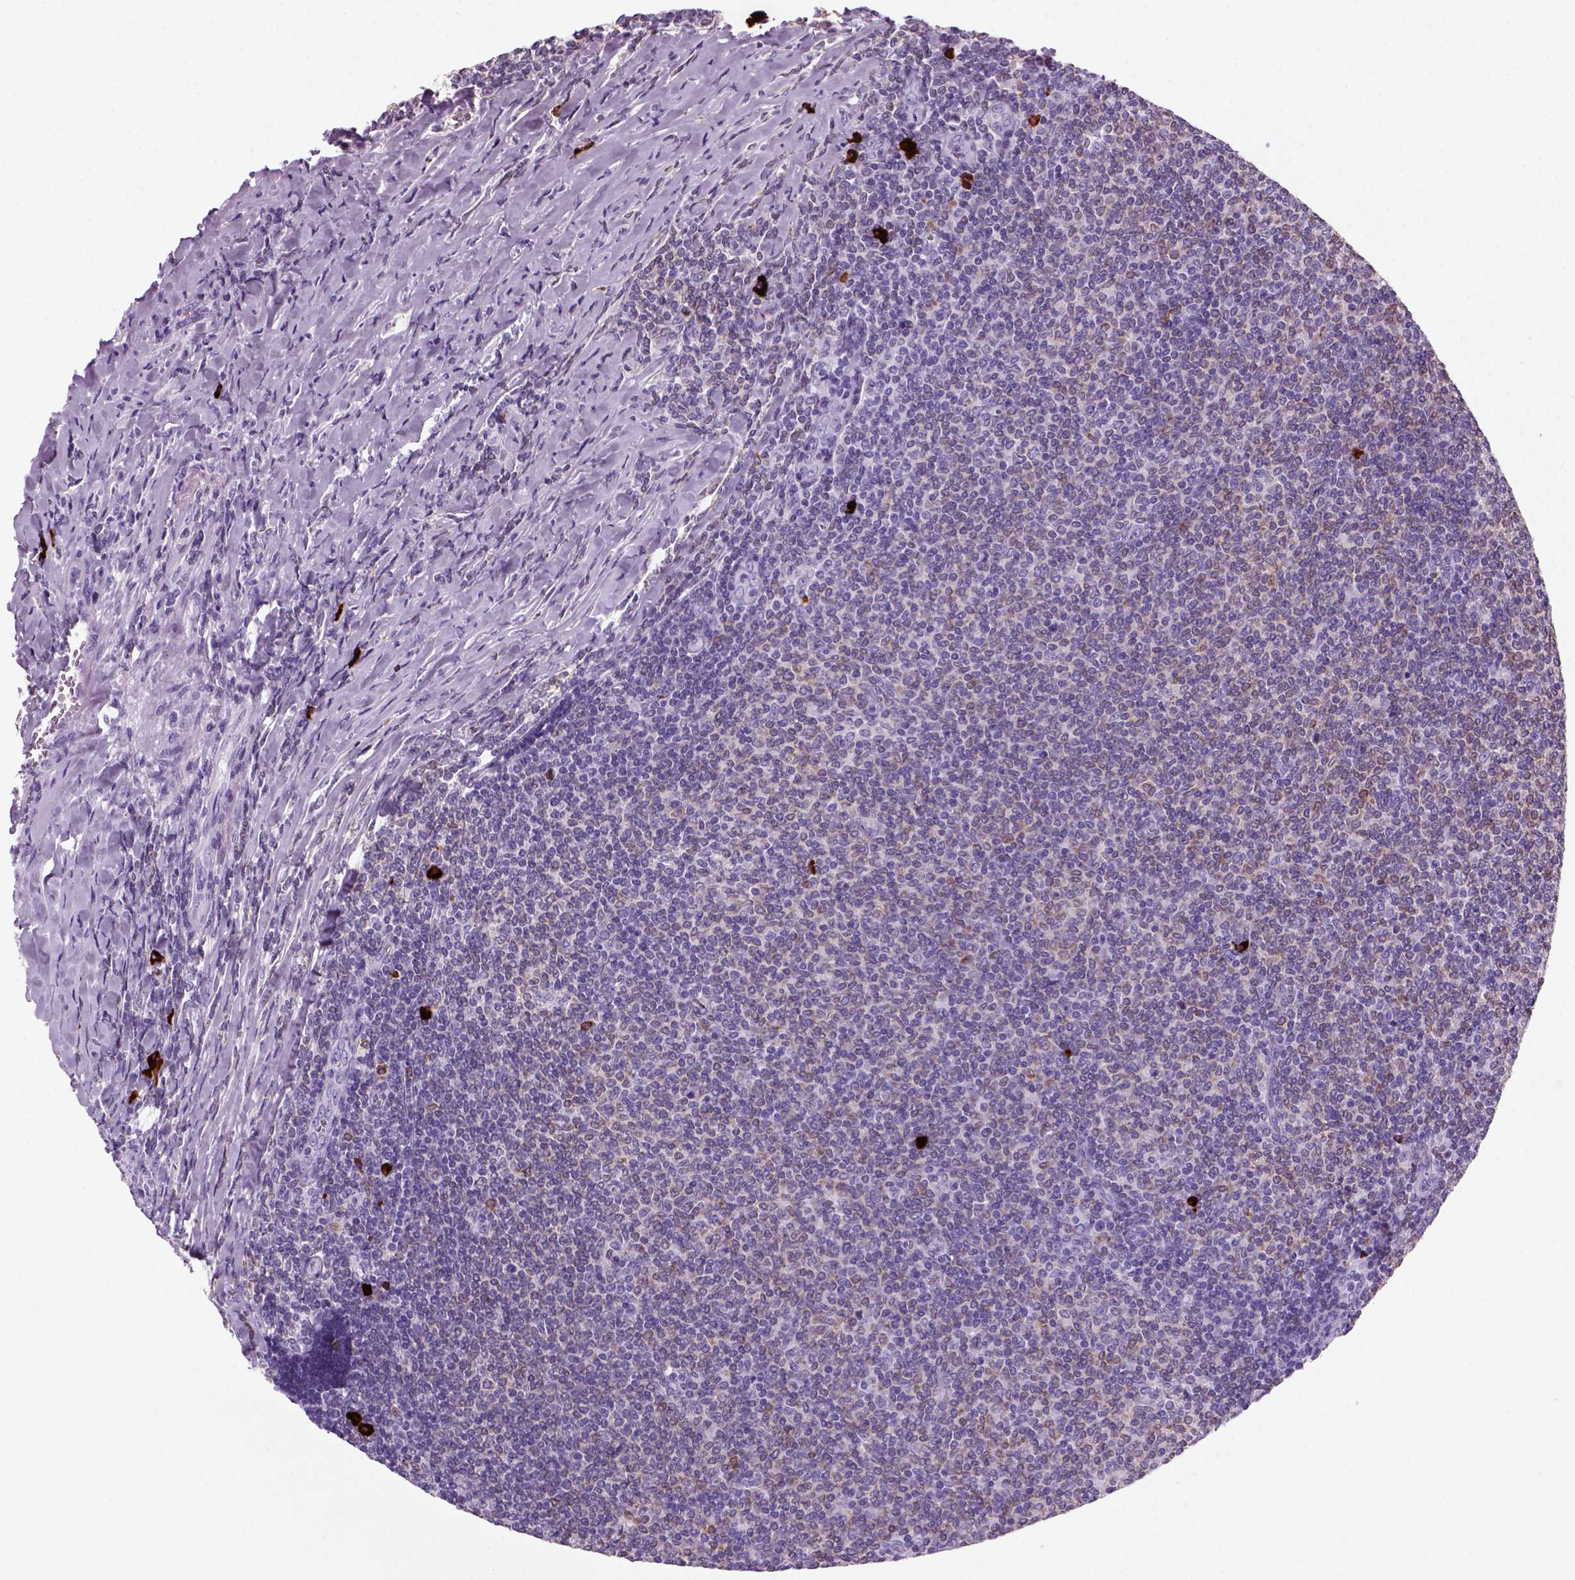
{"staining": {"intensity": "negative", "quantity": "none", "location": "none"}, "tissue": "lymphoma", "cell_type": "Tumor cells", "image_type": "cancer", "snomed": [{"axis": "morphology", "description": "Malignant lymphoma, non-Hodgkin's type, Low grade"}, {"axis": "topography", "description": "Lymph node"}], "caption": "This is a image of immunohistochemistry (IHC) staining of malignant lymphoma, non-Hodgkin's type (low-grade), which shows no positivity in tumor cells.", "gene": "MZB1", "patient": {"sex": "male", "age": 52}}